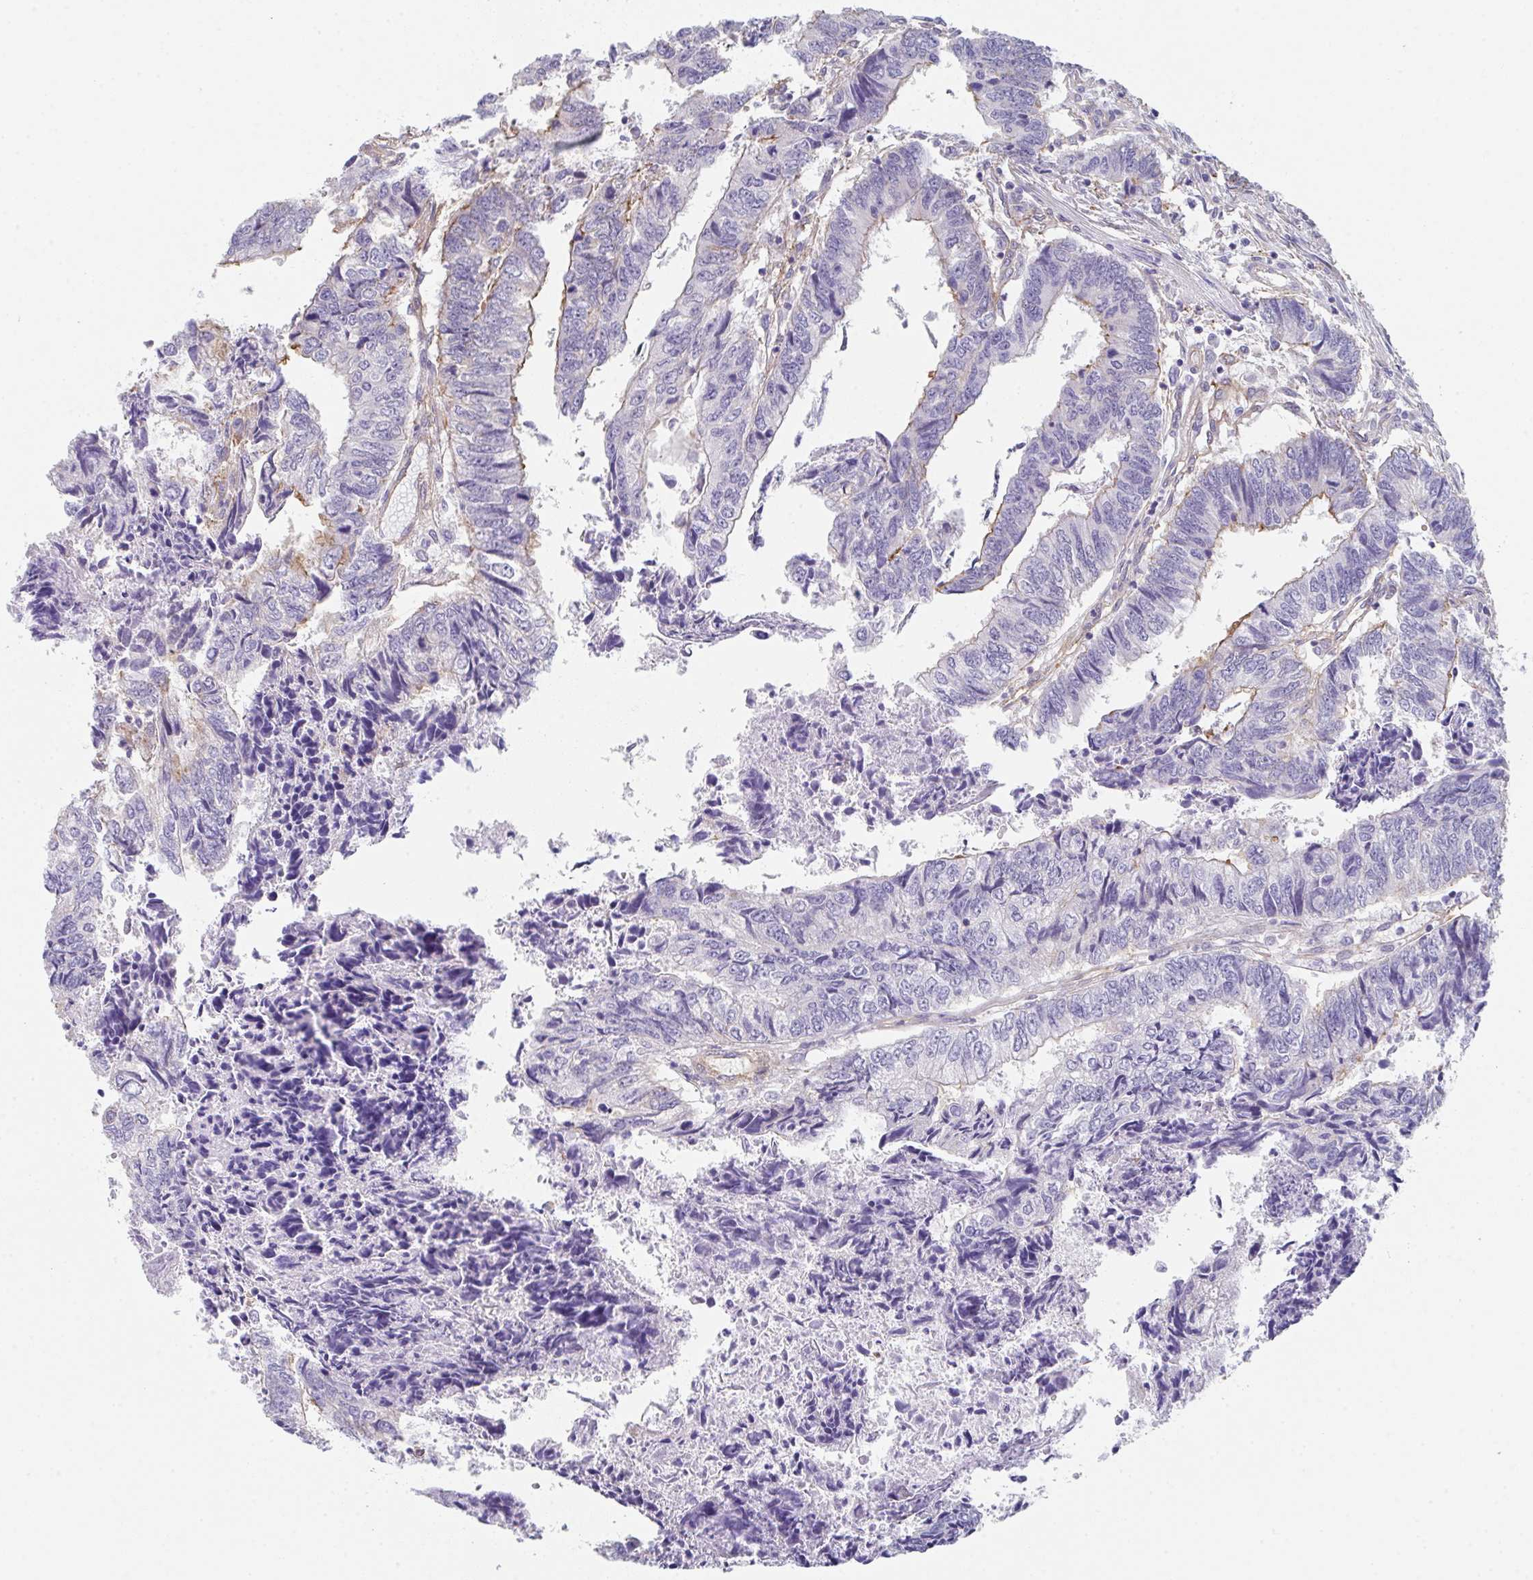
{"staining": {"intensity": "moderate", "quantity": "<25%", "location": "cytoplasmic/membranous"}, "tissue": "colorectal cancer", "cell_type": "Tumor cells", "image_type": "cancer", "snomed": [{"axis": "morphology", "description": "Adenocarcinoma, NOS"}, {"axis": "topography", "description": "Colon"}], "caption": "Protein analysis of colorectal cancer tissue displays moderate cytoplasmic/membranous positivity in about <25% of tumor cells.", "gene": "DBN1", "patient": {"sex": "male", "age": 86}}